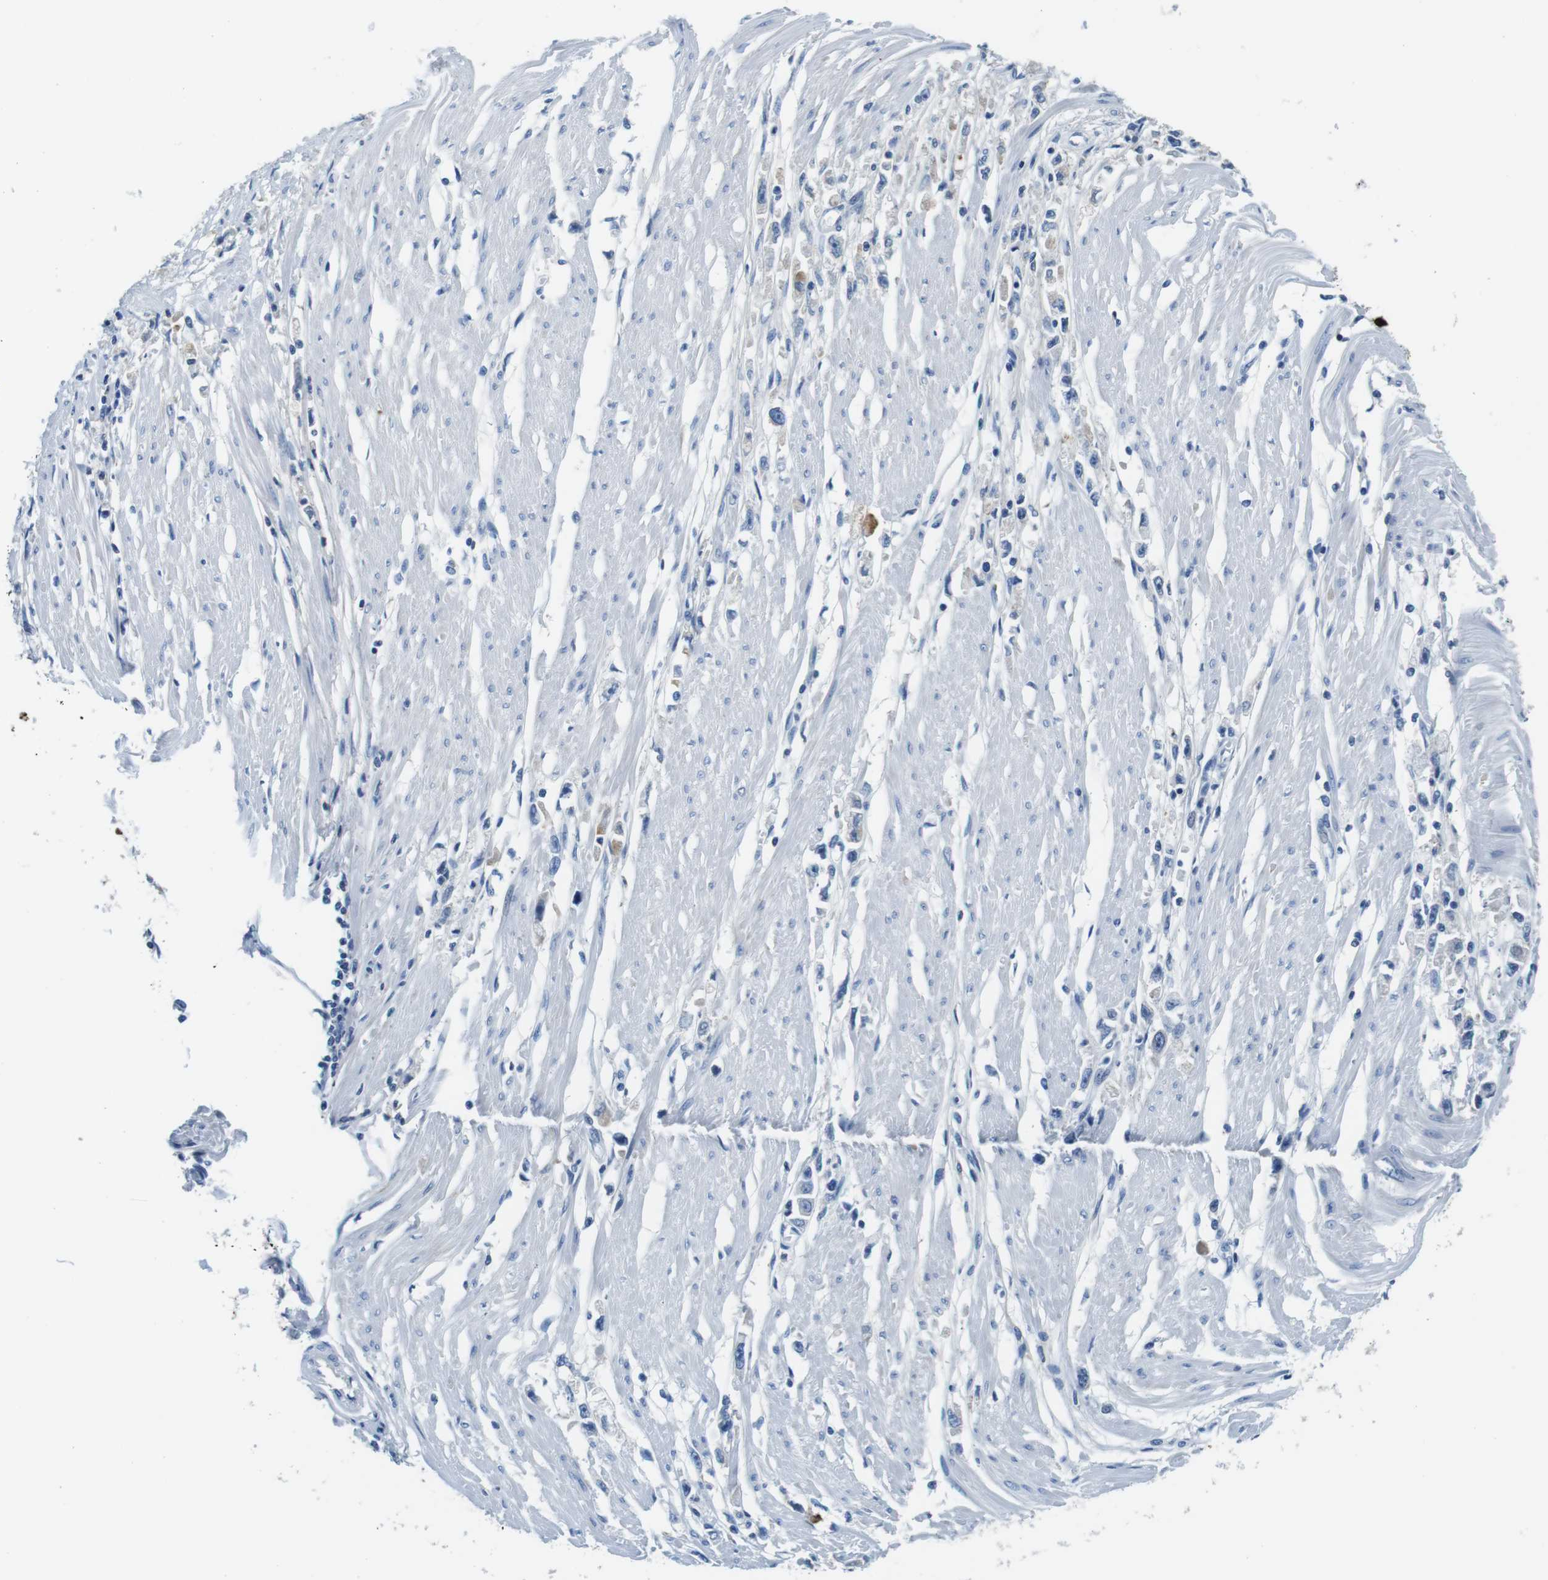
{"staining": {"intensity": "negative", "quantity": "none", "location": "none"}, "tissue": "stomach cancer", "cell_type": "Tumor cells", "image_type": "cancer", "snomed": [{"axis": "morphology", "description": "Adenocarcinoma, NOS"}, {"axis": "topography", "description": "Stomach"}], "caption": "Tumor cells are negative for brown protein staining in stomach cancer (adenocarcinoma). Nuclei are stained in blue.", "gene": "IGKC", "patient": {"sex": "female", "age": 59}}